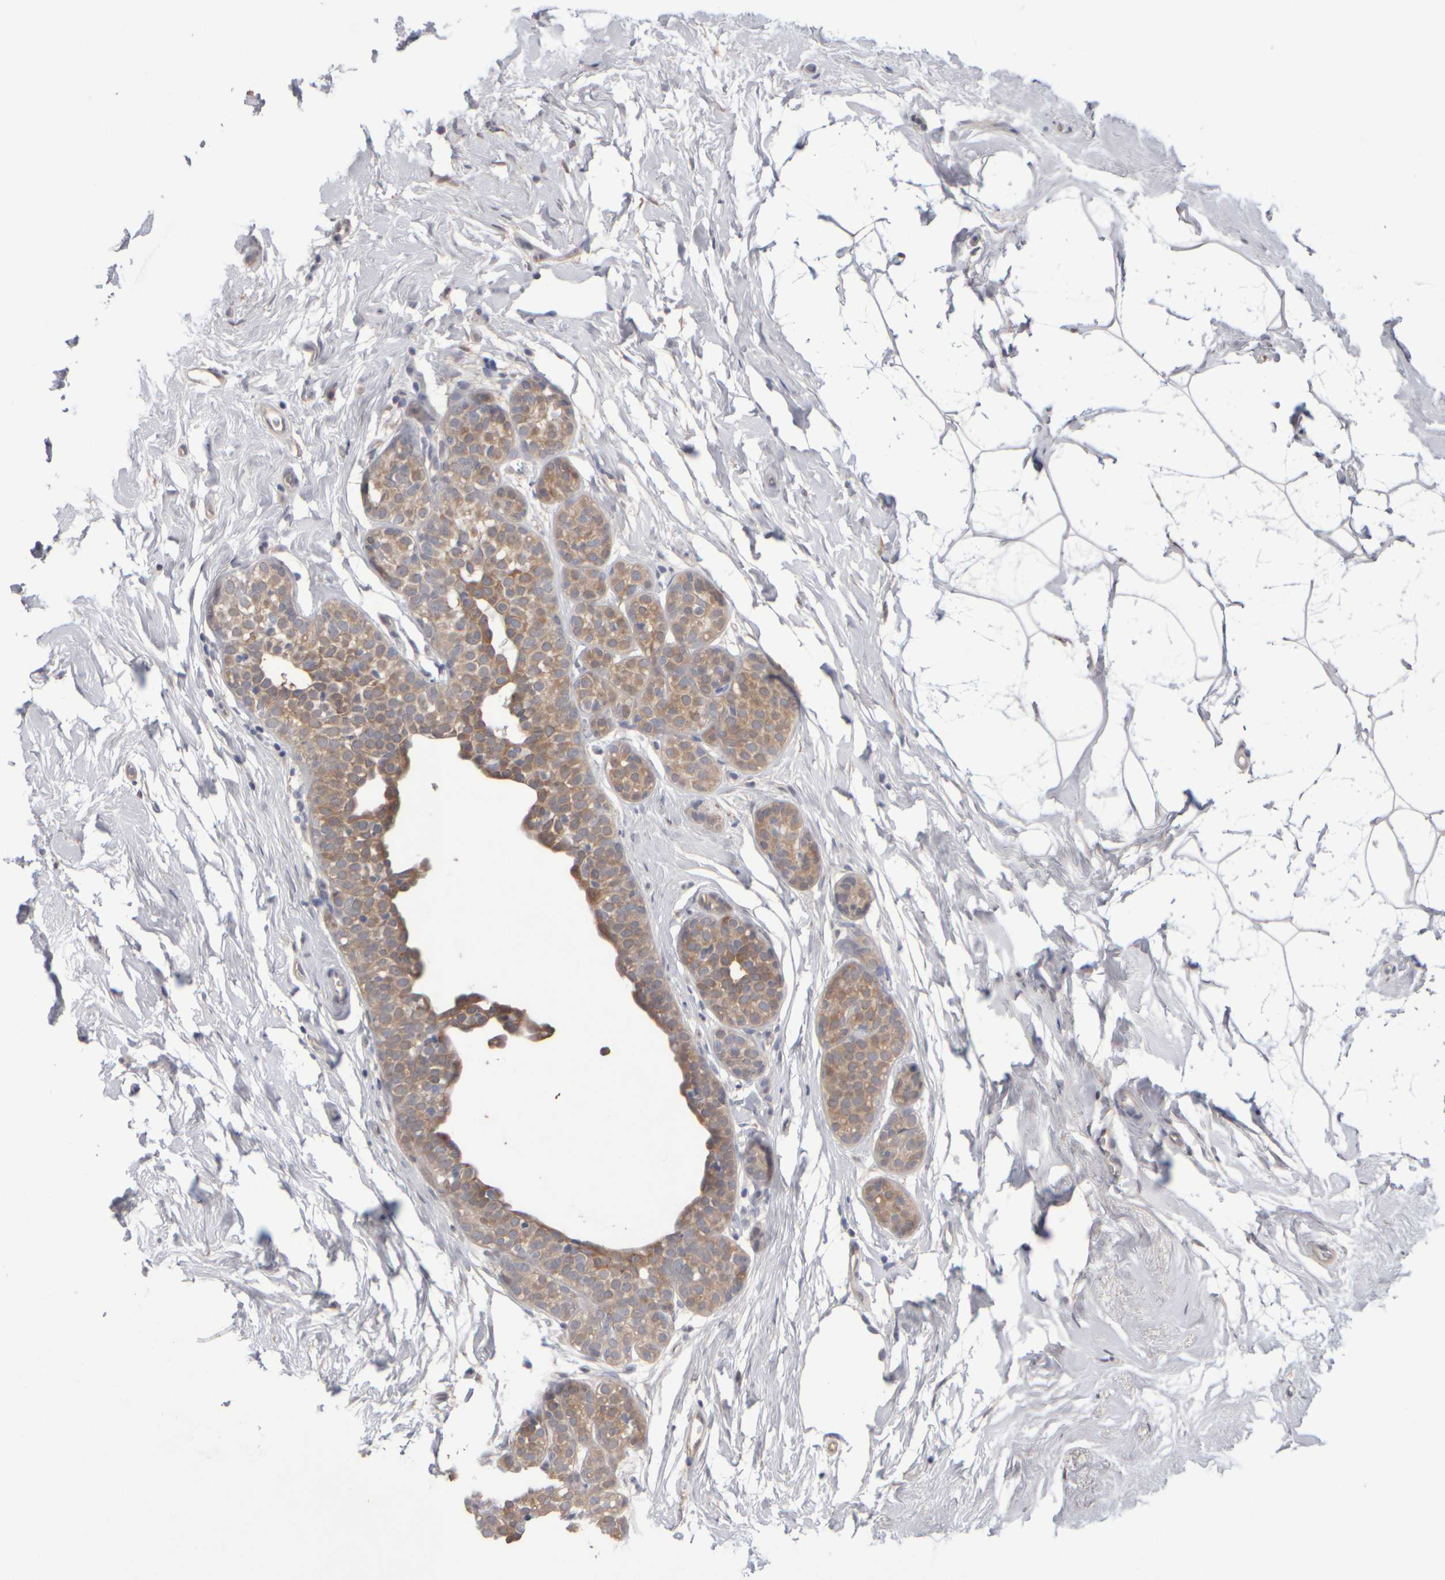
{"staining": {"intensity": "weak", "quantity": ">75%", "location": "cytoplasmic/membranous"}, "tissue": "breast cancer", "cell_type": "Tumor cells", "image_type": "cancer", "snomed": [{"axis": "morphology", "description": "Duct carcinoma"}, {"axis": "topography", "description": "Breast"}], "caption": "Human breast cancer (invasive ductal carcinoma) stained with a brown dye exhibits weak cytoplasmic/membranous positive staining in about >75% of tumor cells.", "gene": "EPHX2", "patient": {"sex": "female", "age": 55}}